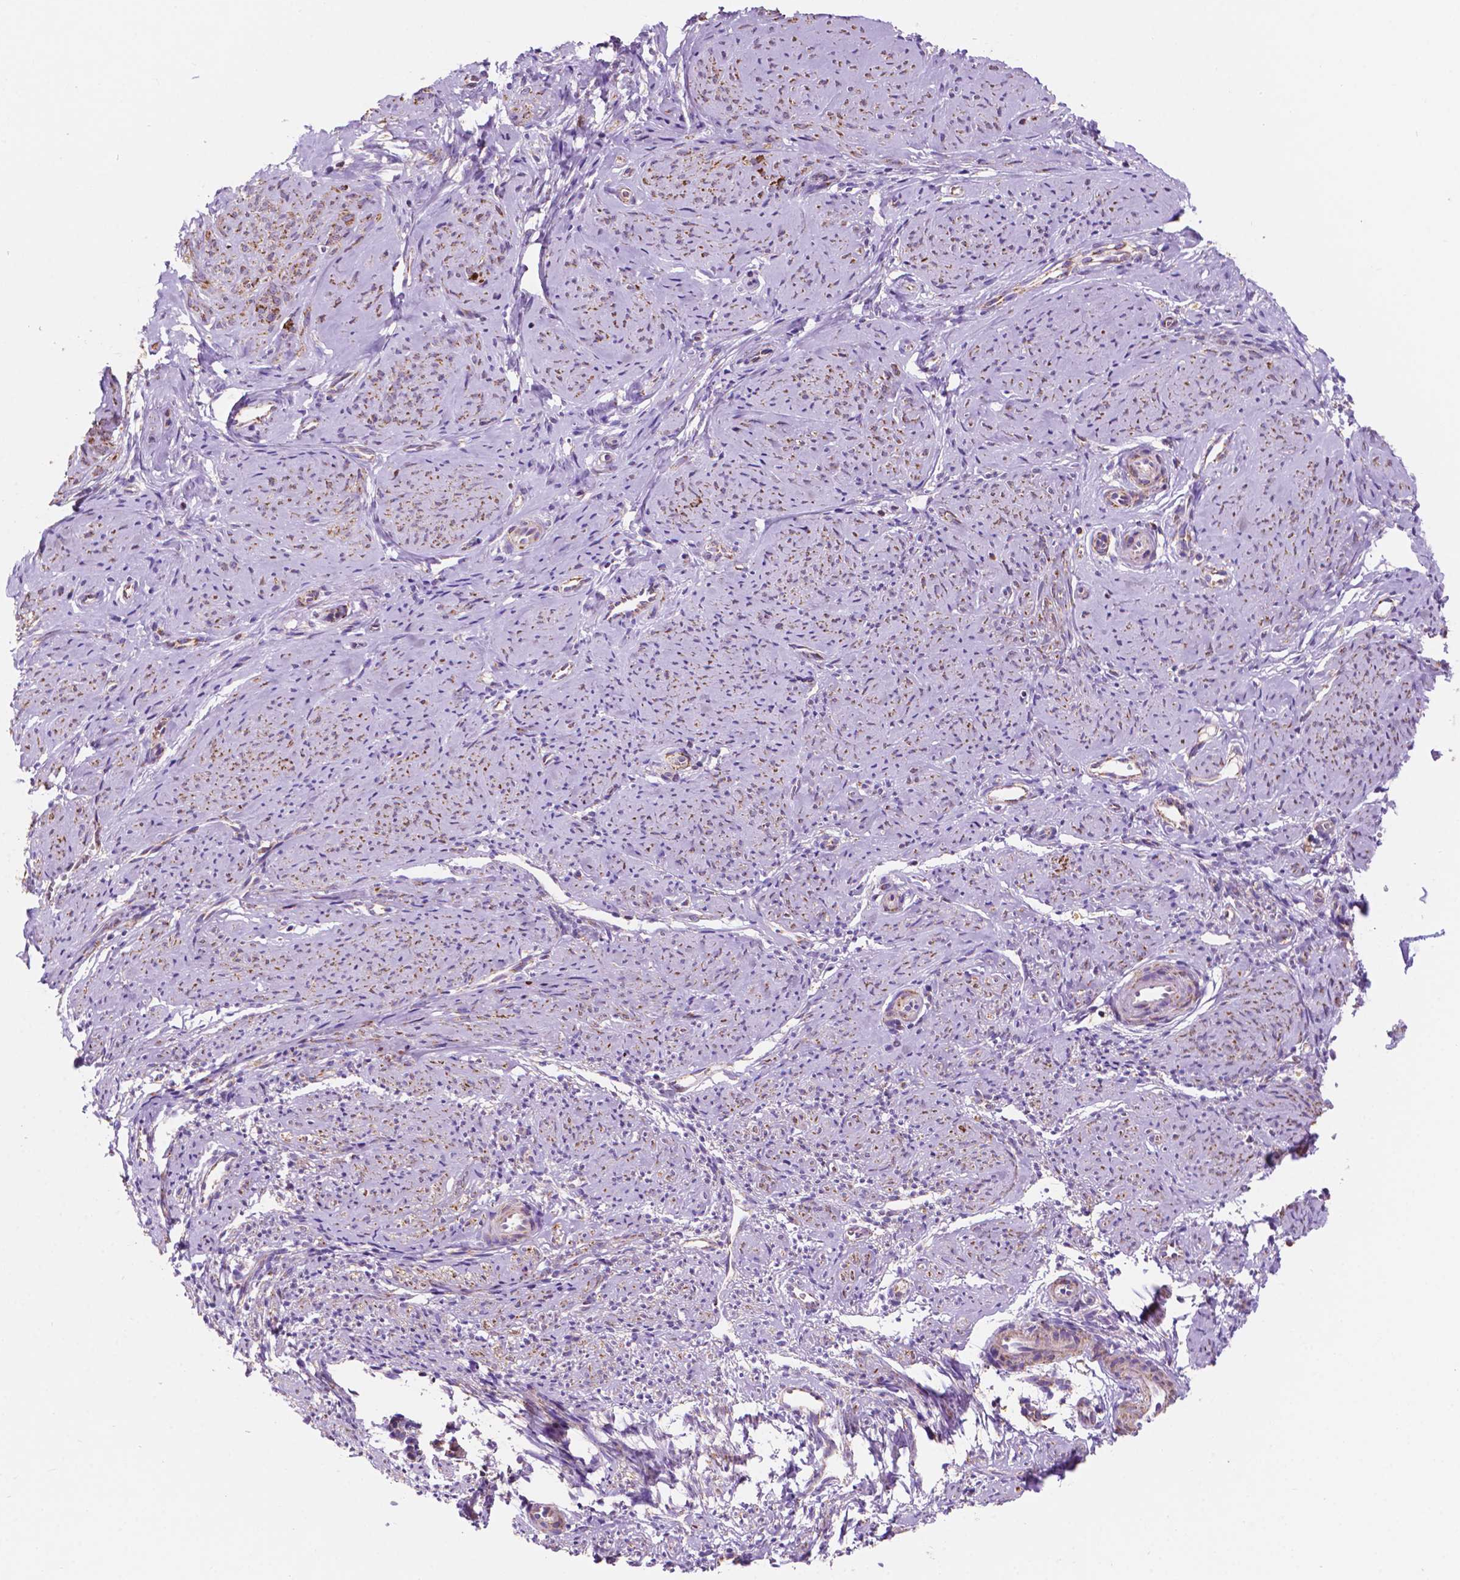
{"staining": {"intensity": "weak", "quantity": "25%-75%", "location": "cytoplasmic/membranous"}, "tissue": "smooth muscle", "cell_type": "Smooth muscle cells", "image_type": "normal", "snomed": [{"axis": "morphology", "description": "Normal tissue, NOS"}, {"axis": "topography", "description": "Smooth muscle"}], "caption": "Immunohistochemical staining of unremarkable smooth muscle demonstrates 25%-75% levels of weak cytoplasmic/membranous protein staining in about 25%-75% of smooth muscle cells. Nuclei are stained in blue.", "gene": "TRPV5", "patient": {"sex": "female", "age": 48}}